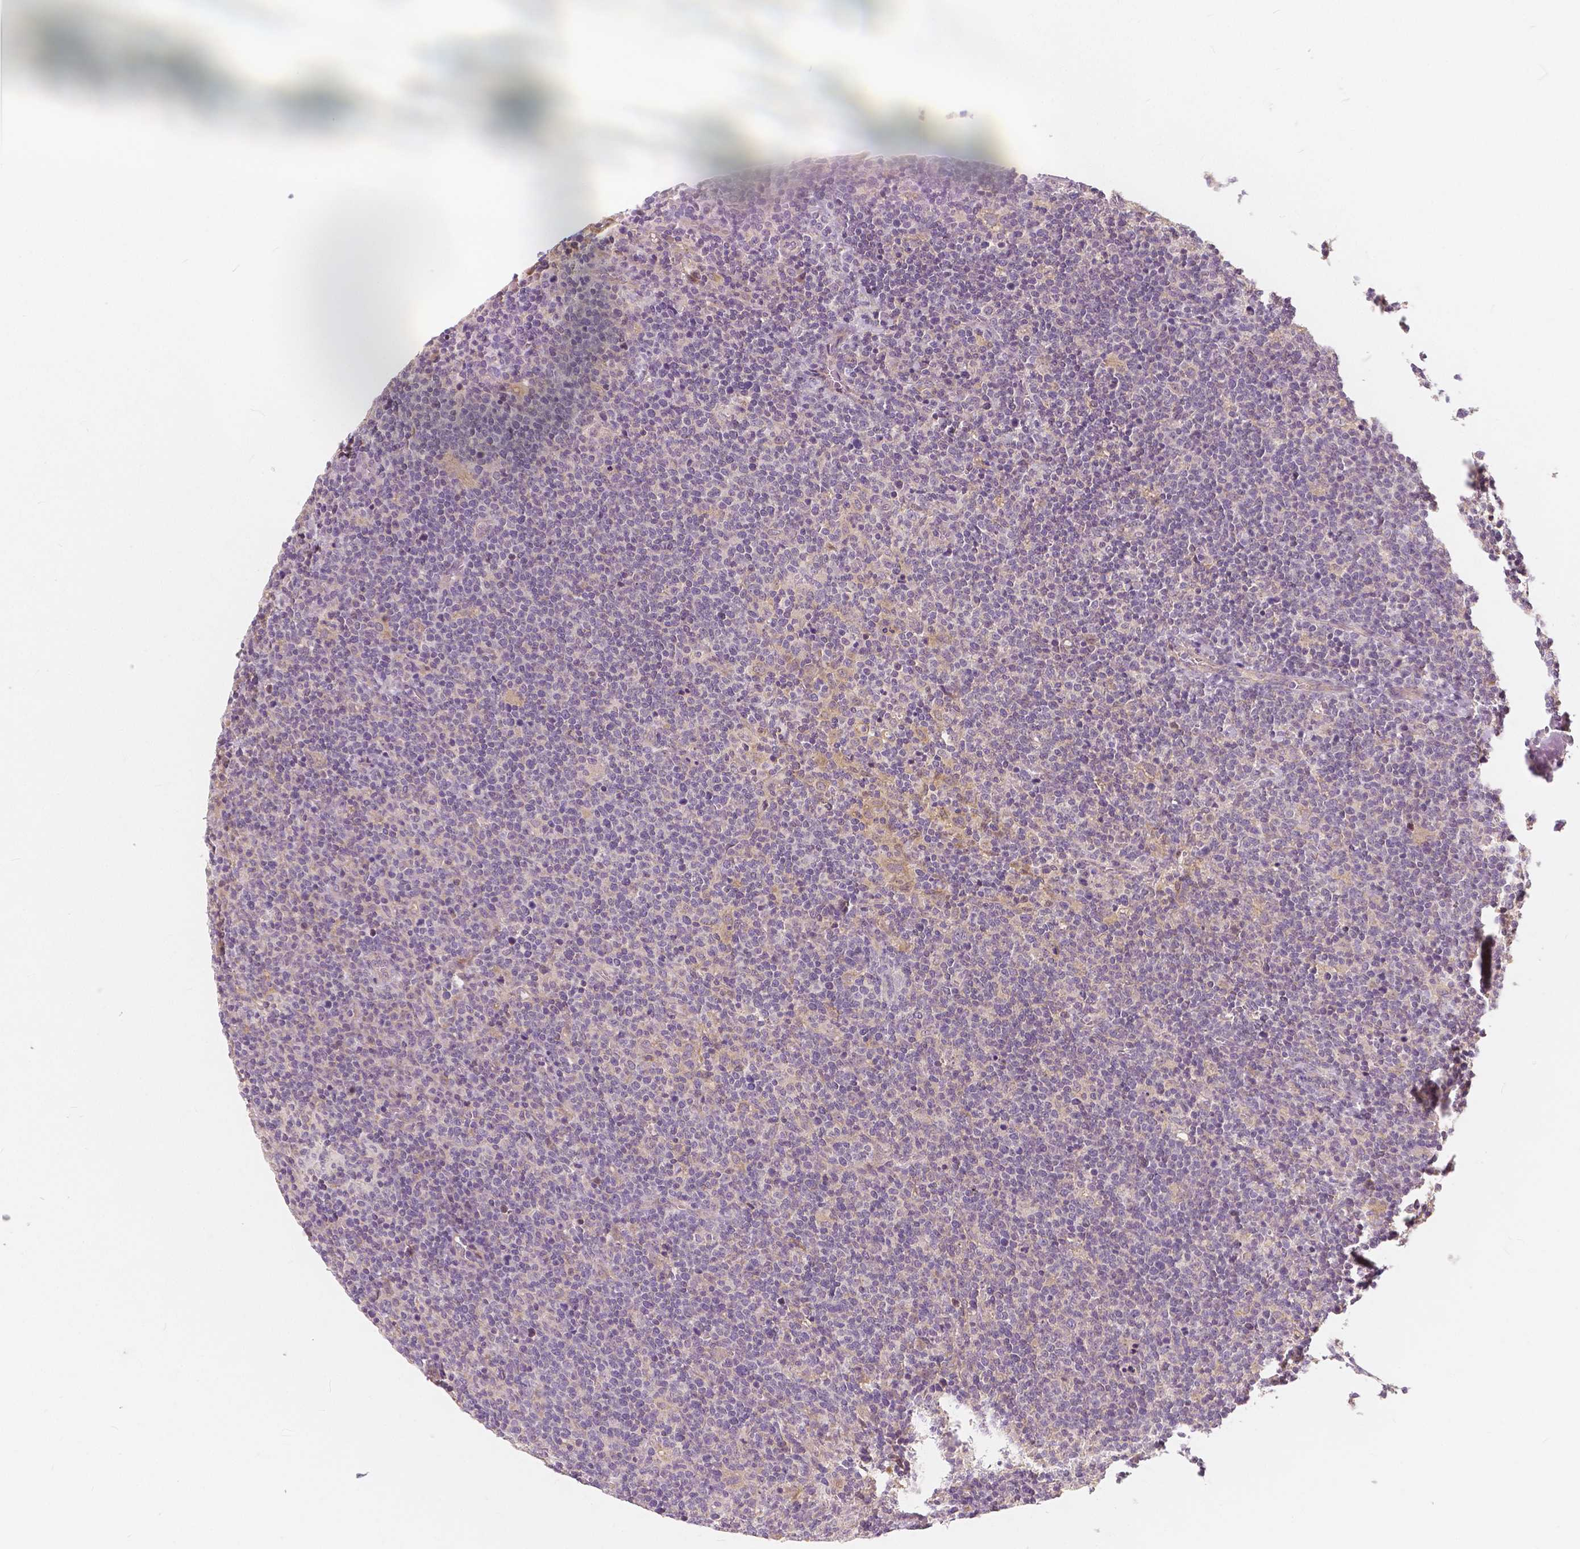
{"staining": {"intensity": "negative", "quantity": "none", "location": "none"}, "tissue": "lymphoma", "cell_type": "Tumor cells", "image_type": "cancer", "snomed": [{"axis": "morphology", "description": "Malignant lymphoma, non-Hodgkin's type, High grade"}, {"axis": "topography", "description": "Lymph node"}], "caption": "This image is of malignant lymphoma, non-Hodgkin's type (high-grade) stained with immunohistochemistry to label a protein in brown with the nuclei are counter-stained blue. There is no expression in tumor cells.", "gene": "SNX12", "patient": {"sex": "male", "age": 61}}